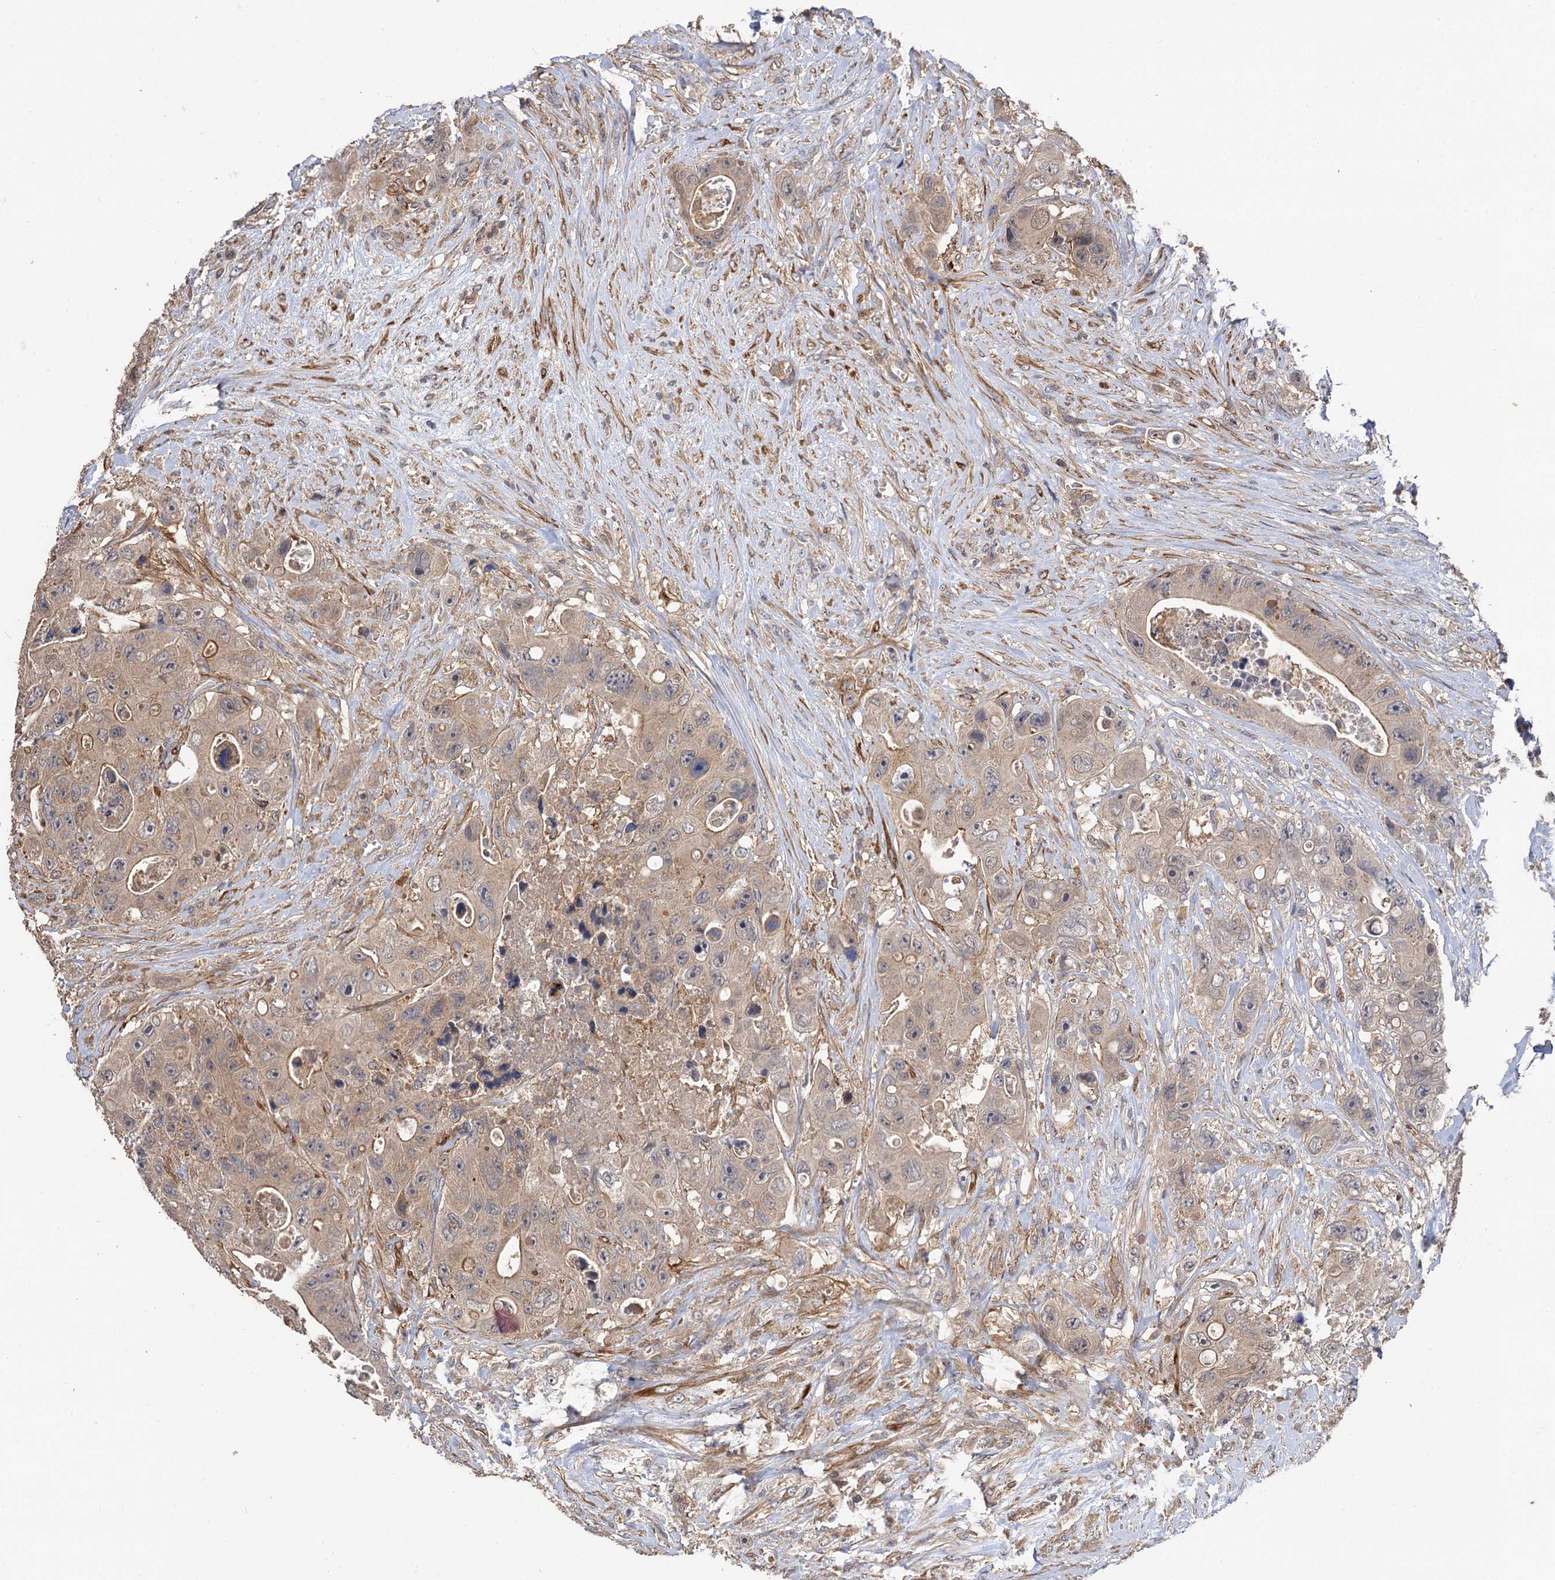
{"staining": {"intensity": "moderate", "quantity": "25%-75%", "location": "cytoplasmic/membranous"}, "tissue": "colorectal cancer", "cell_type": "Tumor cells", "image_type": "cancer", "snomed": [{"axis": "morphology", "description": "Adenocarcinoma, NOS"}, {"axis": "topography", "description": "Colon"}], "caption": "This image reveals colorectal cancer (adenocarcinoma) stained with IHC to label a protein in brown. The cytoplasmic/membranous of tumor cells show moderate positivity for the protein. Nuclei are counter-stained blue.", "gene": "FBXW8", "patient": {"sex": "female", "age": 46}}